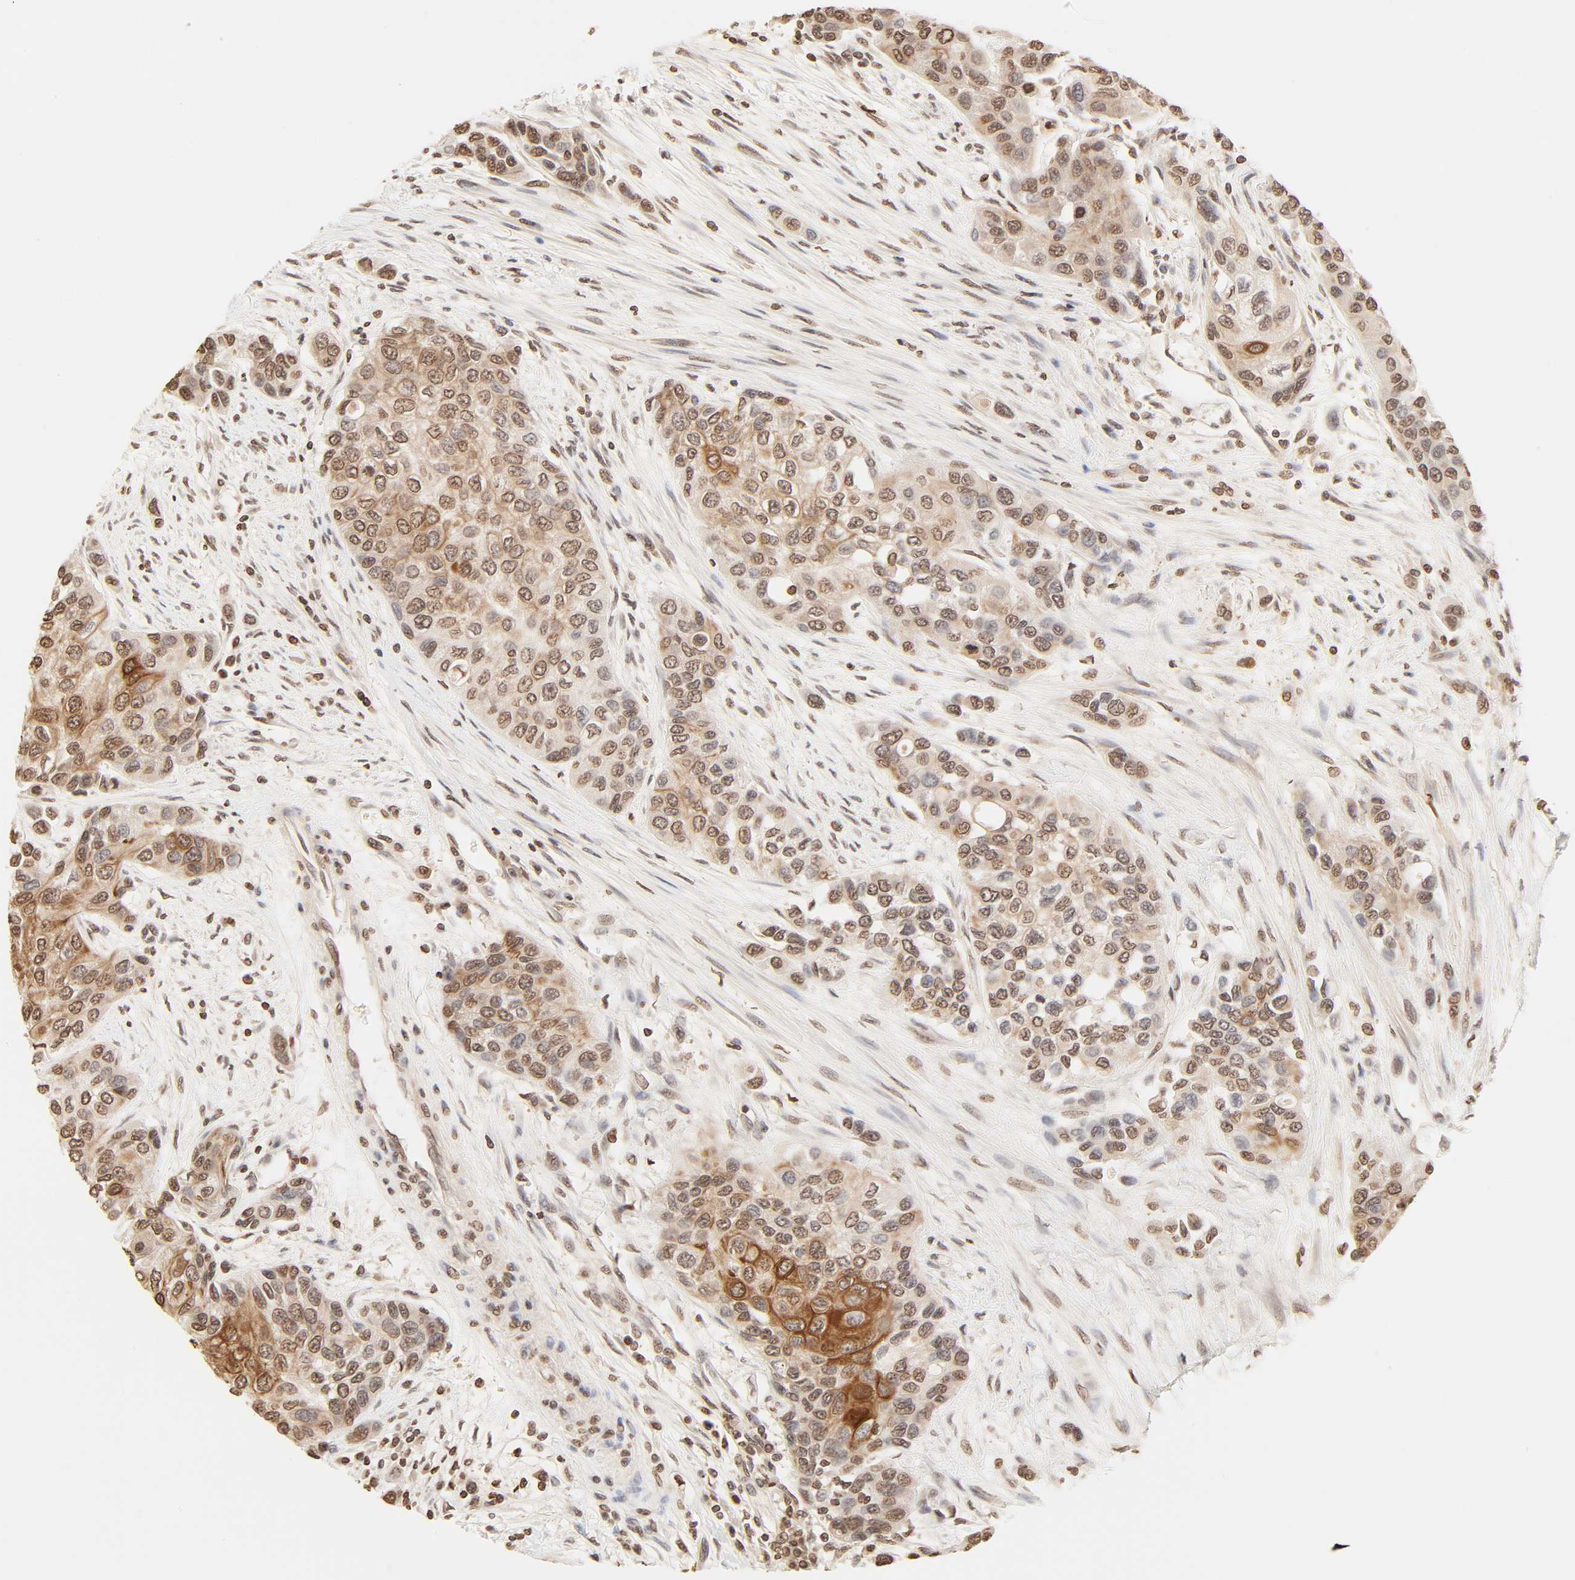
{"staining": {"intensity": "strong", "quantity": ">75%", "location": "cytoplasmic/membranous,nuclear"}, "tissue": "urothelial cancer", "cell_type": "Tumor cells", "image_type": "cancer", "snomed": [{"axis": "morphology", "description": "Urothelial carcinoma, High grade"}, {"axis": "topography", "description": "Urinary bladder"}], "caption": "Tumor cells demonstrate strong cytoplasmic/membranous and nuclear staining in about >75% of cells in urothelial cancer.", "gene": "TBL1X", "patient": {"sex": "female", "age": 56}}